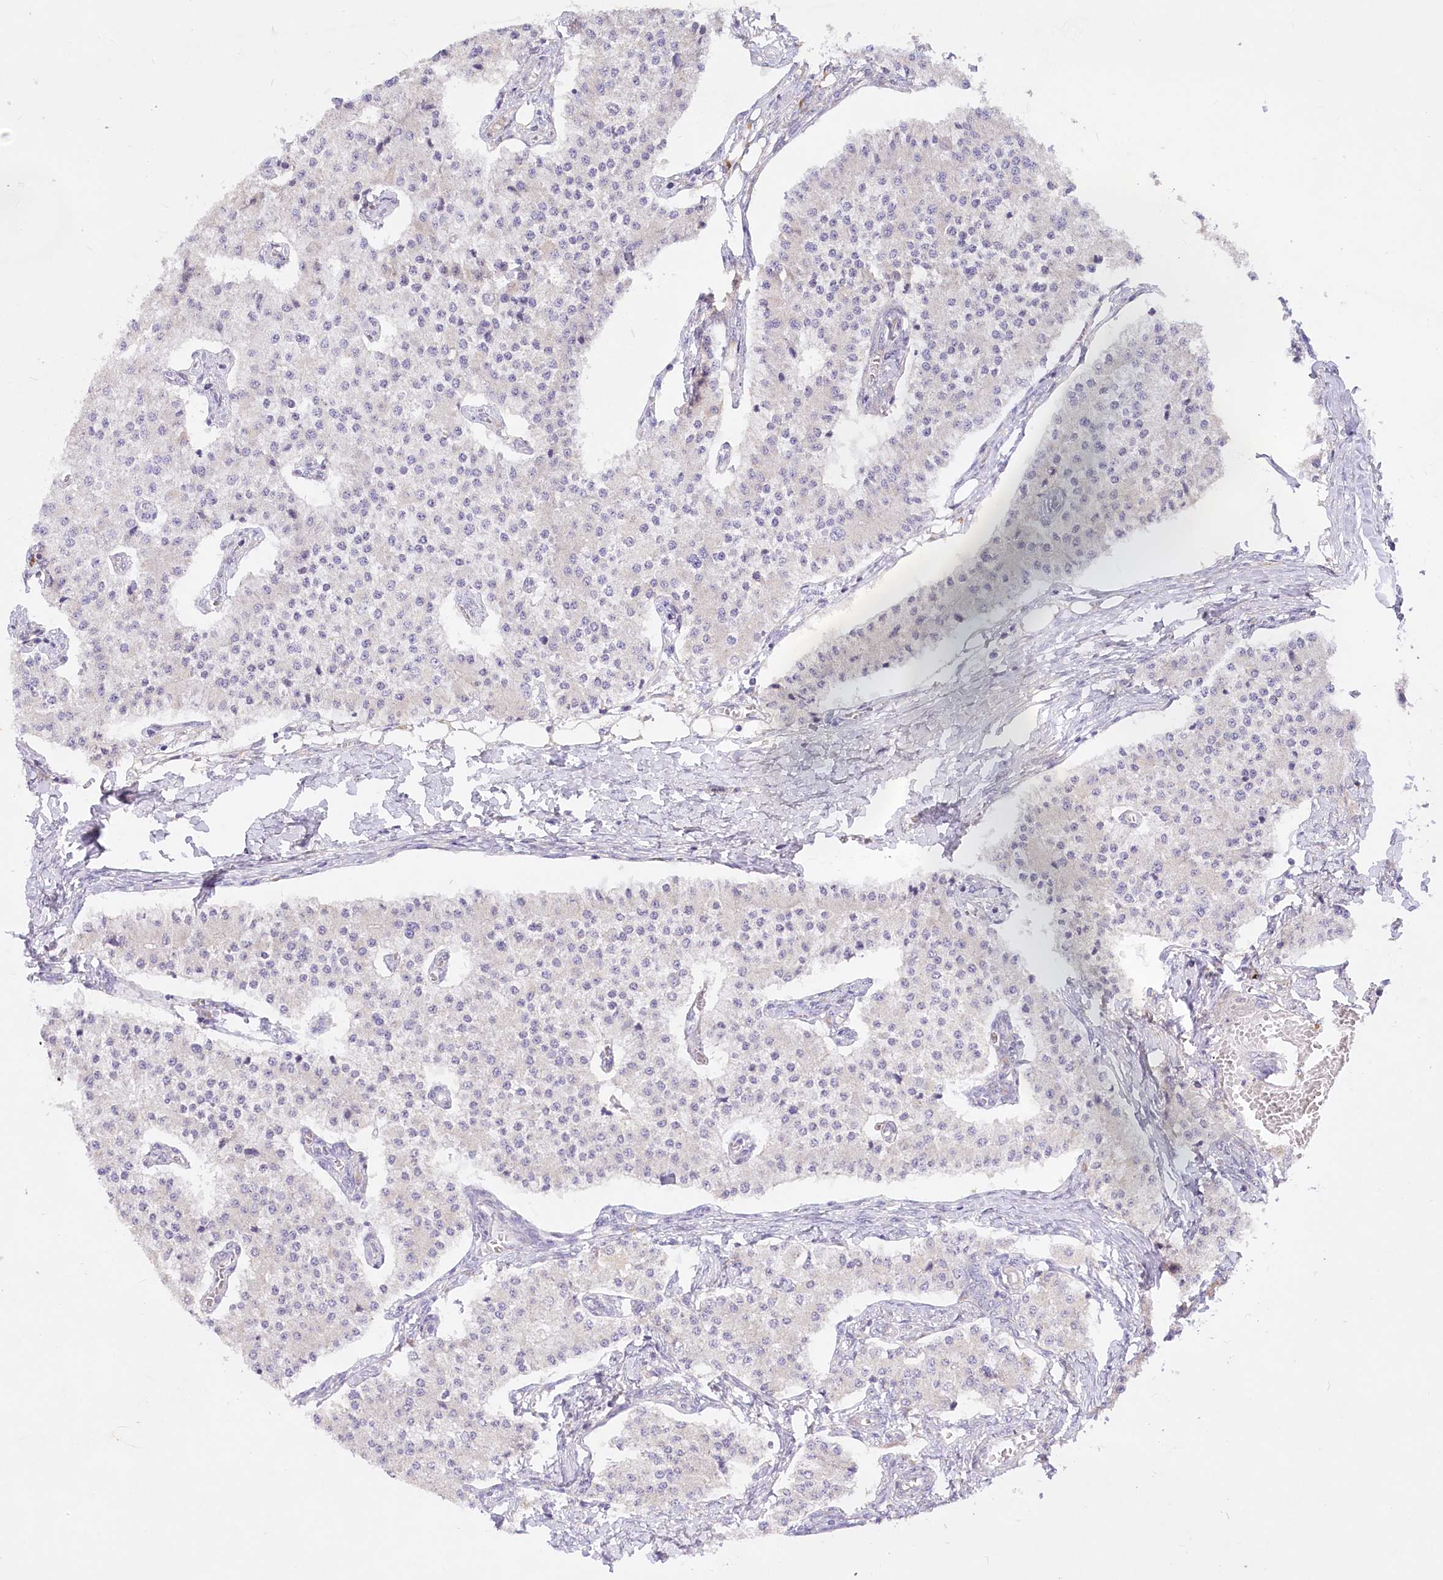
{"staining": {"intensity": "negative", "quantity": "none", "location": "none"}, "tissue": "carcinoid", "cell_type": "Tumor cells", "image_type": "cancer", "snomed": [{"axis": "morphology", "description": "Carcinoid, malignant, NOS"}, {"axis": "topography", "description": "Colon"}], "caption": "Tumor cells are negative for brown protein staining in malignant carcinoid.", "gene": "EFHC2", "patient": {"sex": "female", "age": 52}}